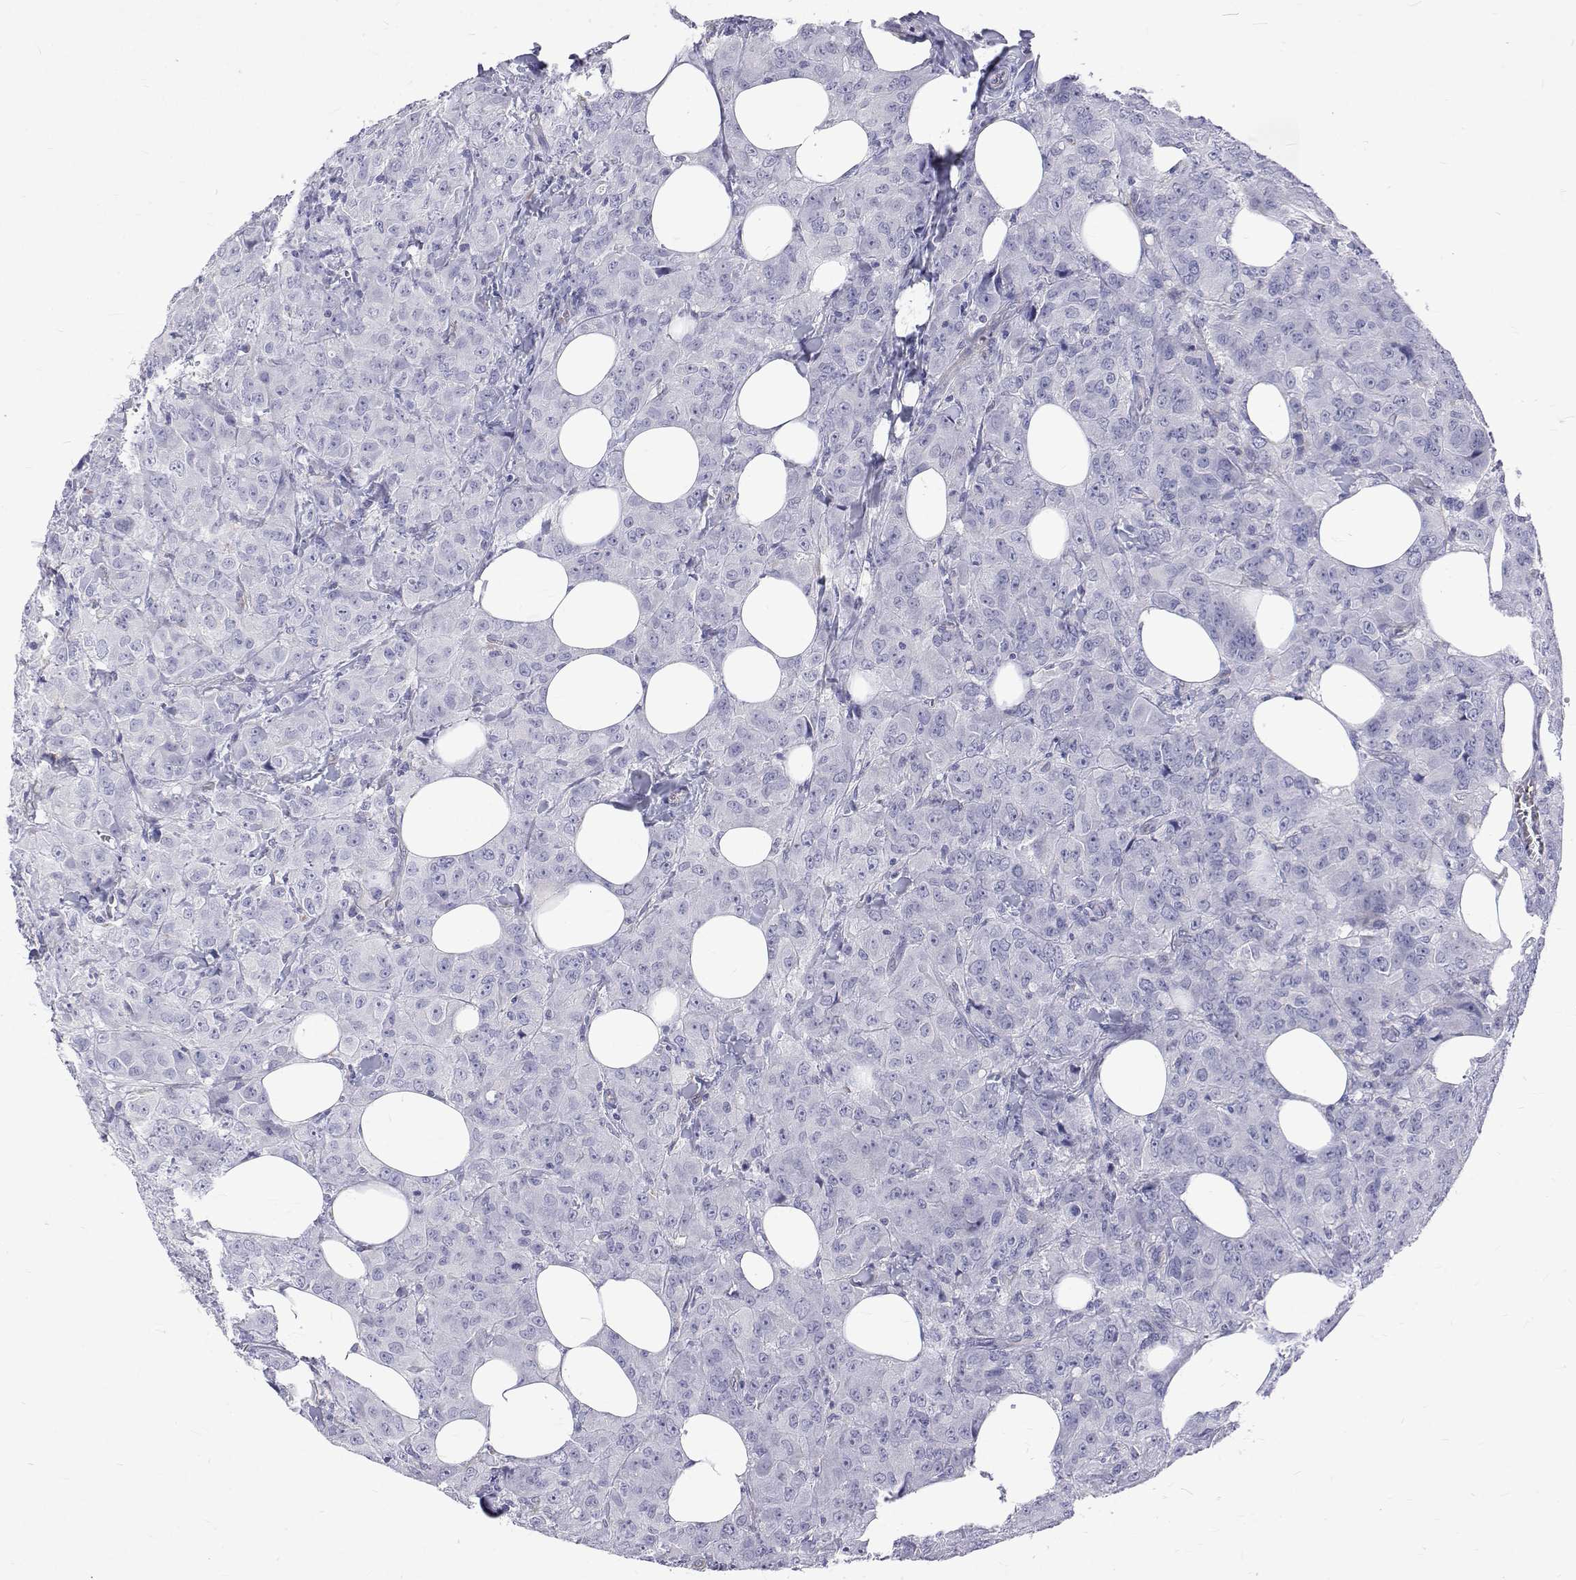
{"staining": {"intensity": "negative", "quantity": "none", "location": "none"}, "tissue": "breast cancer", "cell_type": "Tumor cells", "image_type": "cancer", "snomed": [{"axis": "morphology", "description": "Normal tissue, NOS"}, {"axis": "morphology", "description": "Duct carcinoma"}, {"axis": "topography", "description": "Breast"}], "caption": "Tumor cells are negative for brown protein staining in breast cancer.", "gene": "OPRPN", "patient": {"sex": "female", "age": 43}}